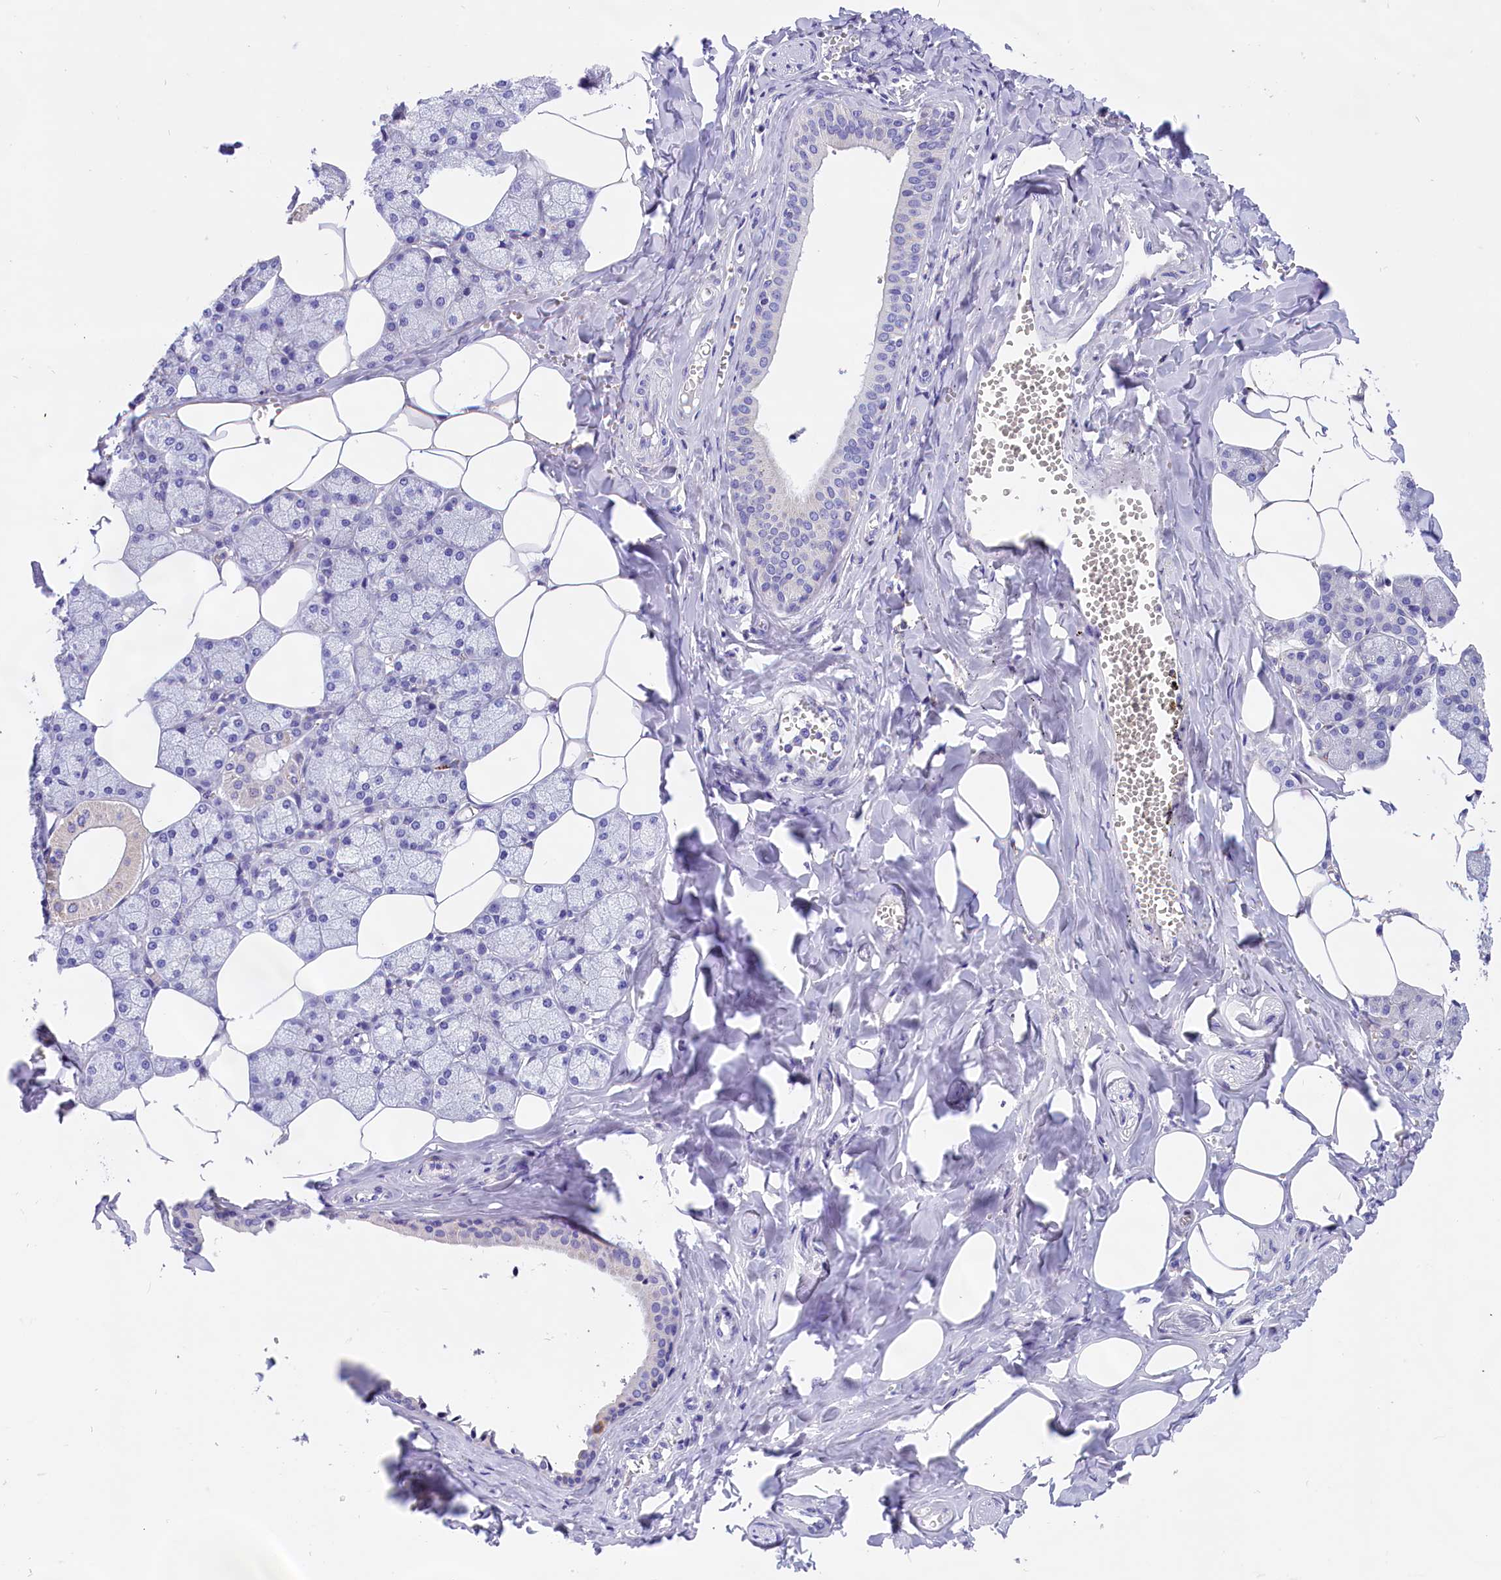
{"staining": {"intensity": "negative", "quantity": "none", "location": "none"}, "tissue": "salivary gland", "cell_type": "Glandular cells", "image_type": "normal", "snomed": [{"axis": "morphology", "description": "Normal tissue, NOS"}, {"axis": "topography", "description": "Salivary gland"}], "caption": "Immunohistochemistry micrograph of benign human salivary gland stained for a protein (brown), which exhibits no expression in glandular cells.", "gene": "ABAT", "patient": {"sex": "male", "age": 62}}